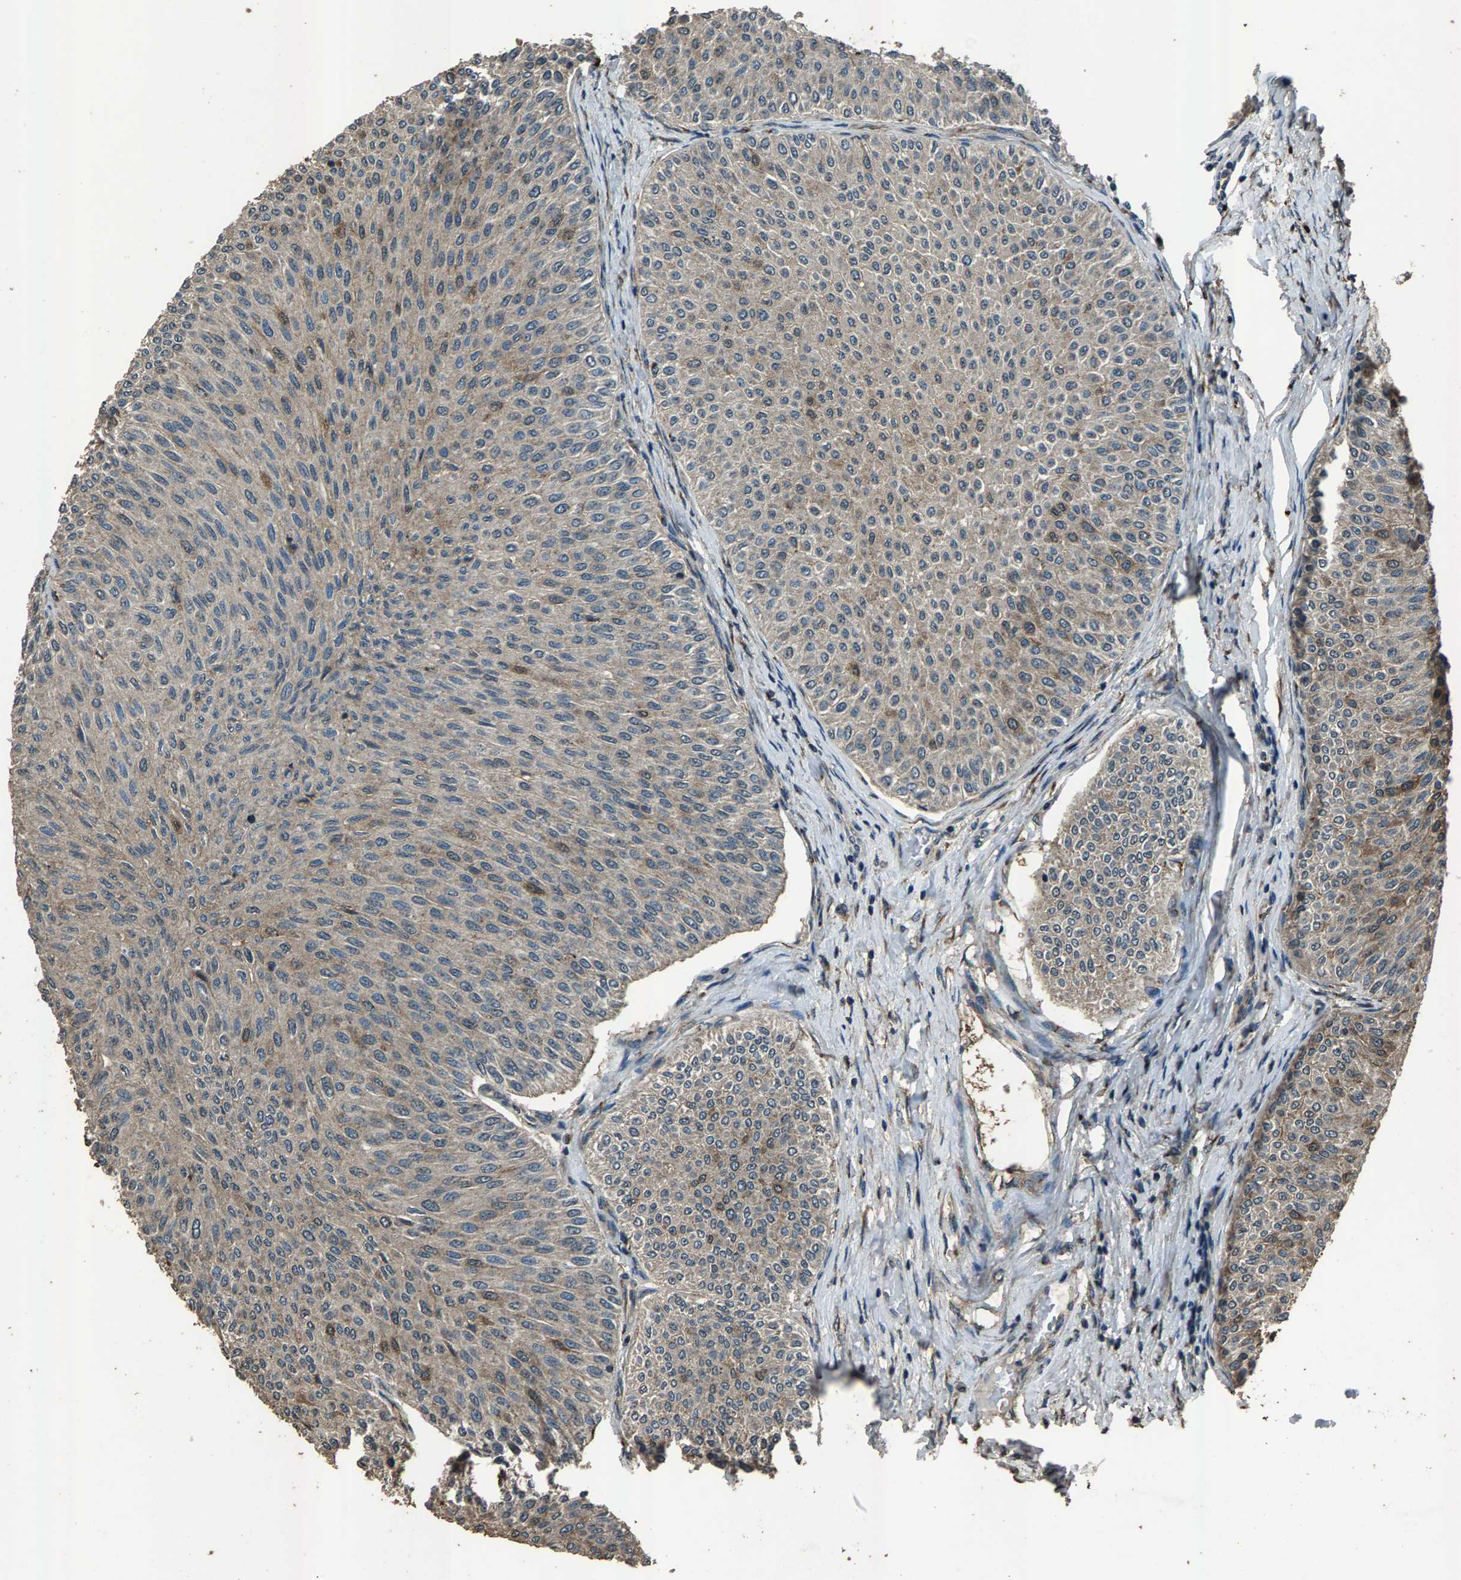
{"staining": {"intensity": "weak", "quantity": "<25%", "location": "cytoplasmic/membranous"}, "tissue": "urothelial cancer", "cell_type": "Tumor cells", "image_type": "cancer", "snomed": [{"axis": "morphology", "description": "Urothelial carcinoma, Low grade"}, {"axis": "topography", "description": "Urinary bladder"}], "caption": "The micrograph displays no significant staining in tumor cells of urothelial cancer.", "gene": "SLC38A10", "patient": {"sex": "male", "age": 78}}